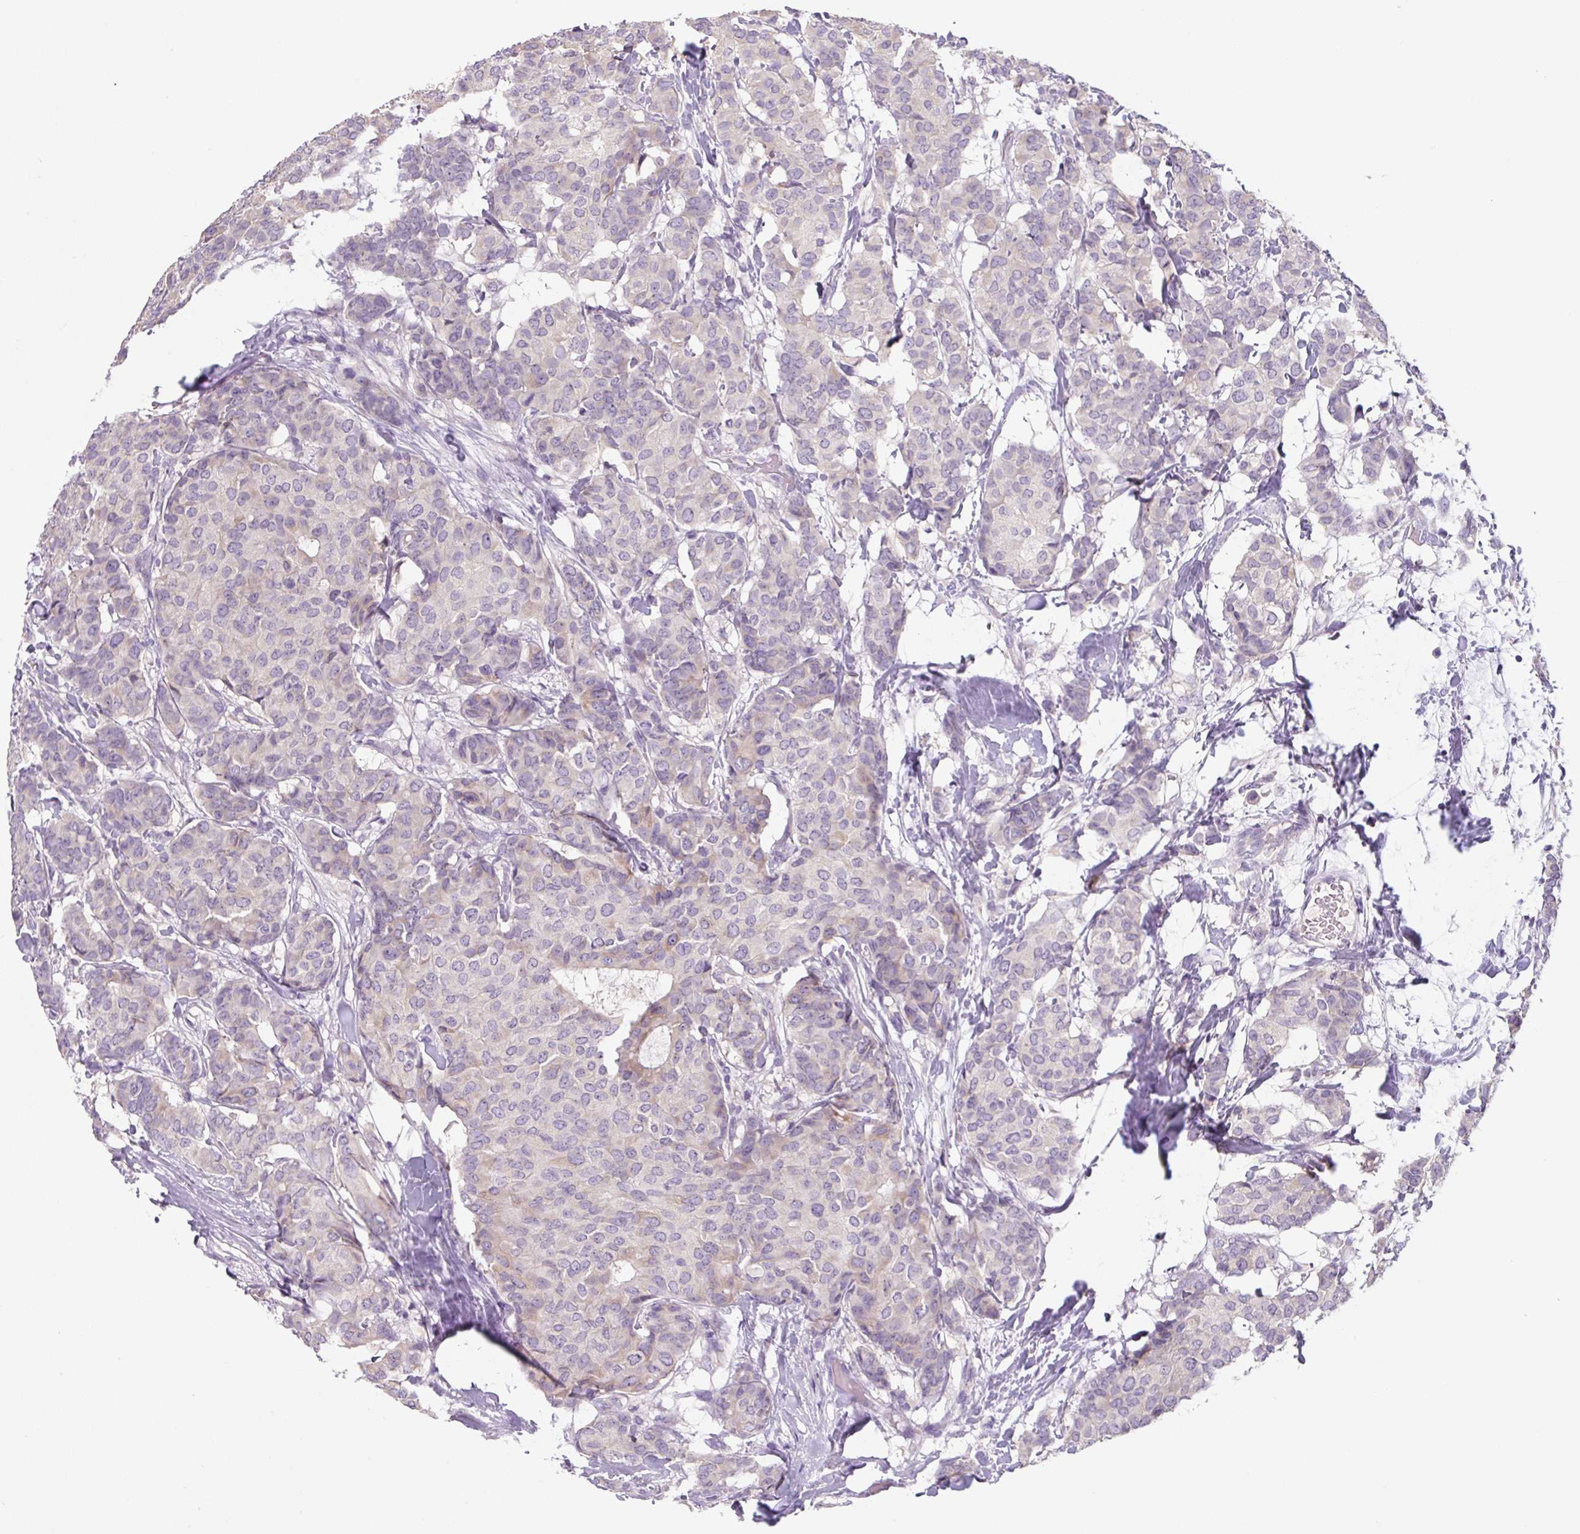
{"staining": {"intensity": "negative", "quantity": "none", "location": "none"}, "tissue": "breast cancer", "cell_type": "Tumor cells", "image_type": "cancer", "snomed": [{"axis": "morphology", "description": "Duct carcinoma"}, {"axis": "topography", "description": "Breast"}], "caption": "High power microscopy photomicrograph of an IHC image of breast cancer (infiltrating ductal carcinoma), revealing no significant expression in tumor cells. Nuclei are stained in blue.", "gene": "FZD5", "patient": {"sex": "female", "age": 75}}